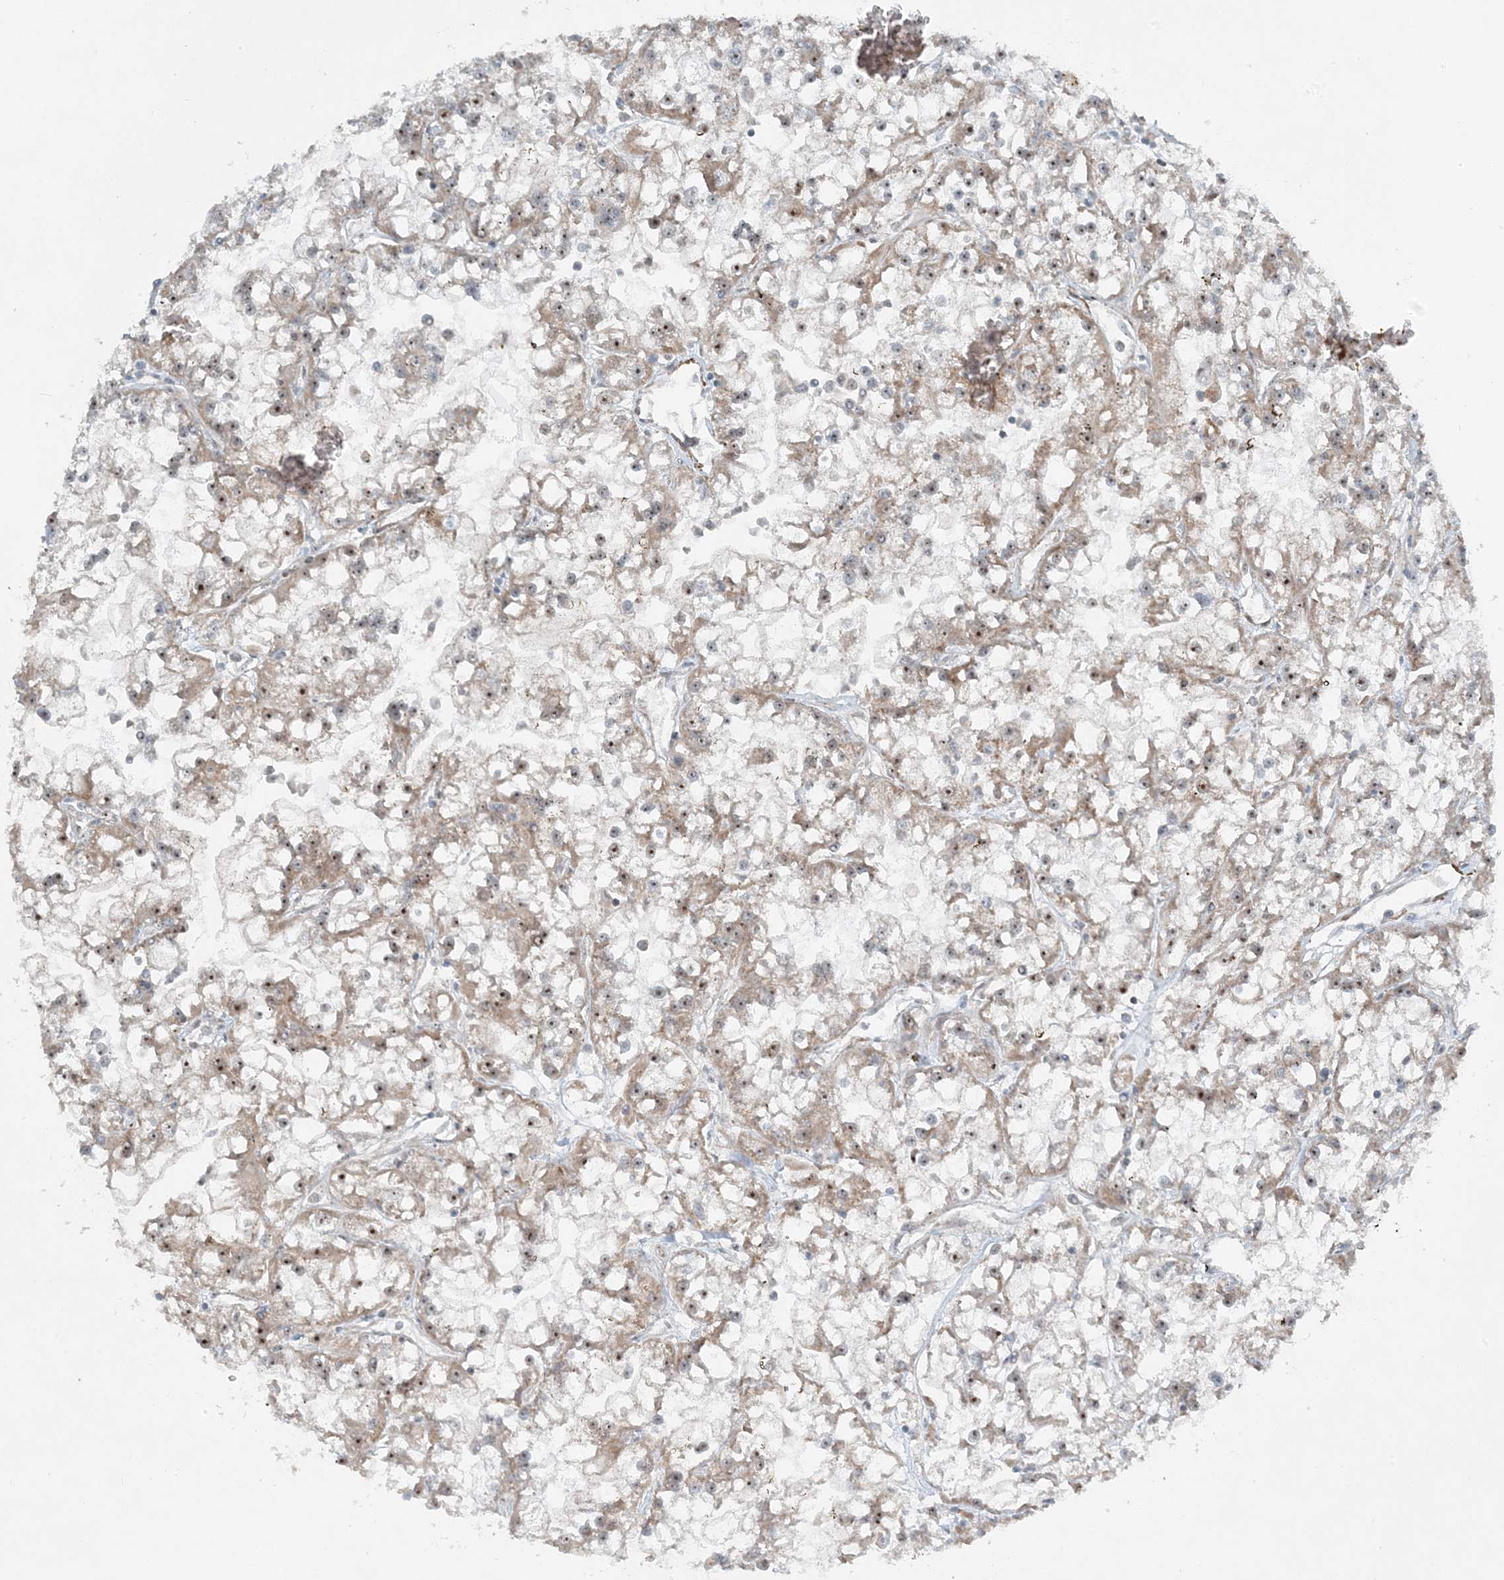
{"staining": {"intensity": "weak", "quantity": ">75%", "location": "cytoplasmic/membranous,nuclear"}, "tissue": "renal cancer", "cell_type": "Tumor cells", "image_type": "cancer", "snomed": [{"axis": "morphology", "description": "Adenocarcinoma, NOS"}, {"axis": "topography", "description": "Kidney"}], "caption": "The image reveals immunohistochemical staining of renal cancer. There is weak cytoplasmic/membranous and nuclear staining is seen in about >75% of tumor cells.", "gene": "MITD1", "patient": {"sex": "female", "age": 52}}